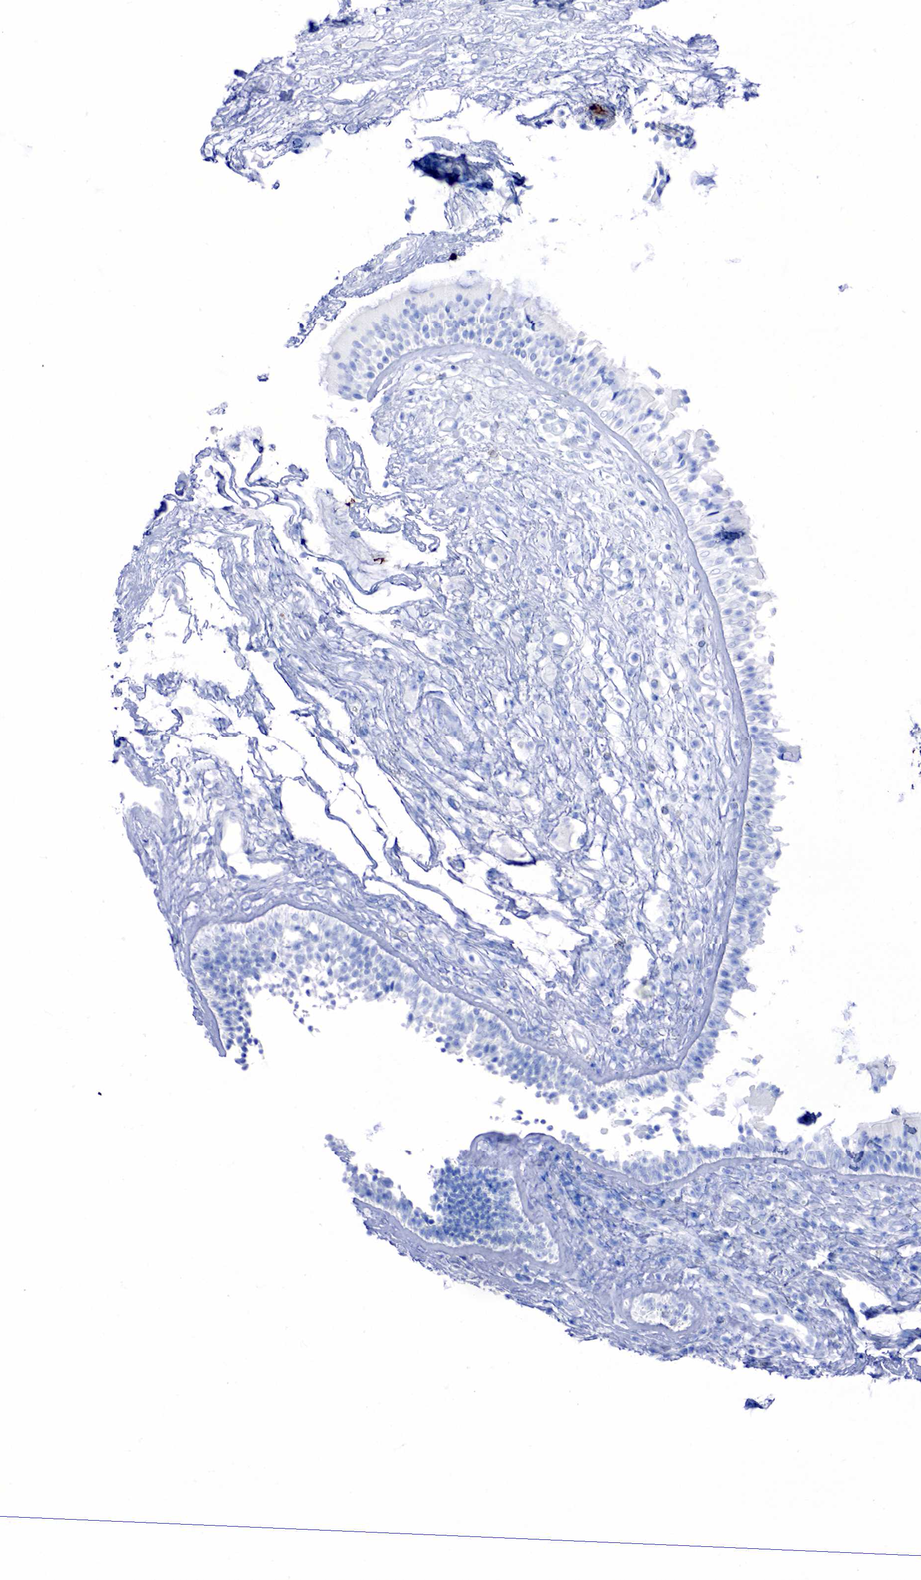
{"staining": {"intensity": "negative", "quantity": "none", "location": "none"}, "tissue": "nasopharynx", "cell_type": "Respiratory epithelial cells", "image_type": "normal", "snomed": [{"axis": "morphology", "description": "Normal tissue, NOS"}, {"axis": "topography", "description": "Nasopharynx"}], "caption": "Immunohistochemical staining of unremarkable nasopharynx displays no significant expression in respiratory epithelial cells. (Immunohistochemistry, brightfield microscopy, high magnification).", "gene": "FUT4", "patient": {"sex": "male", "age": 63}}